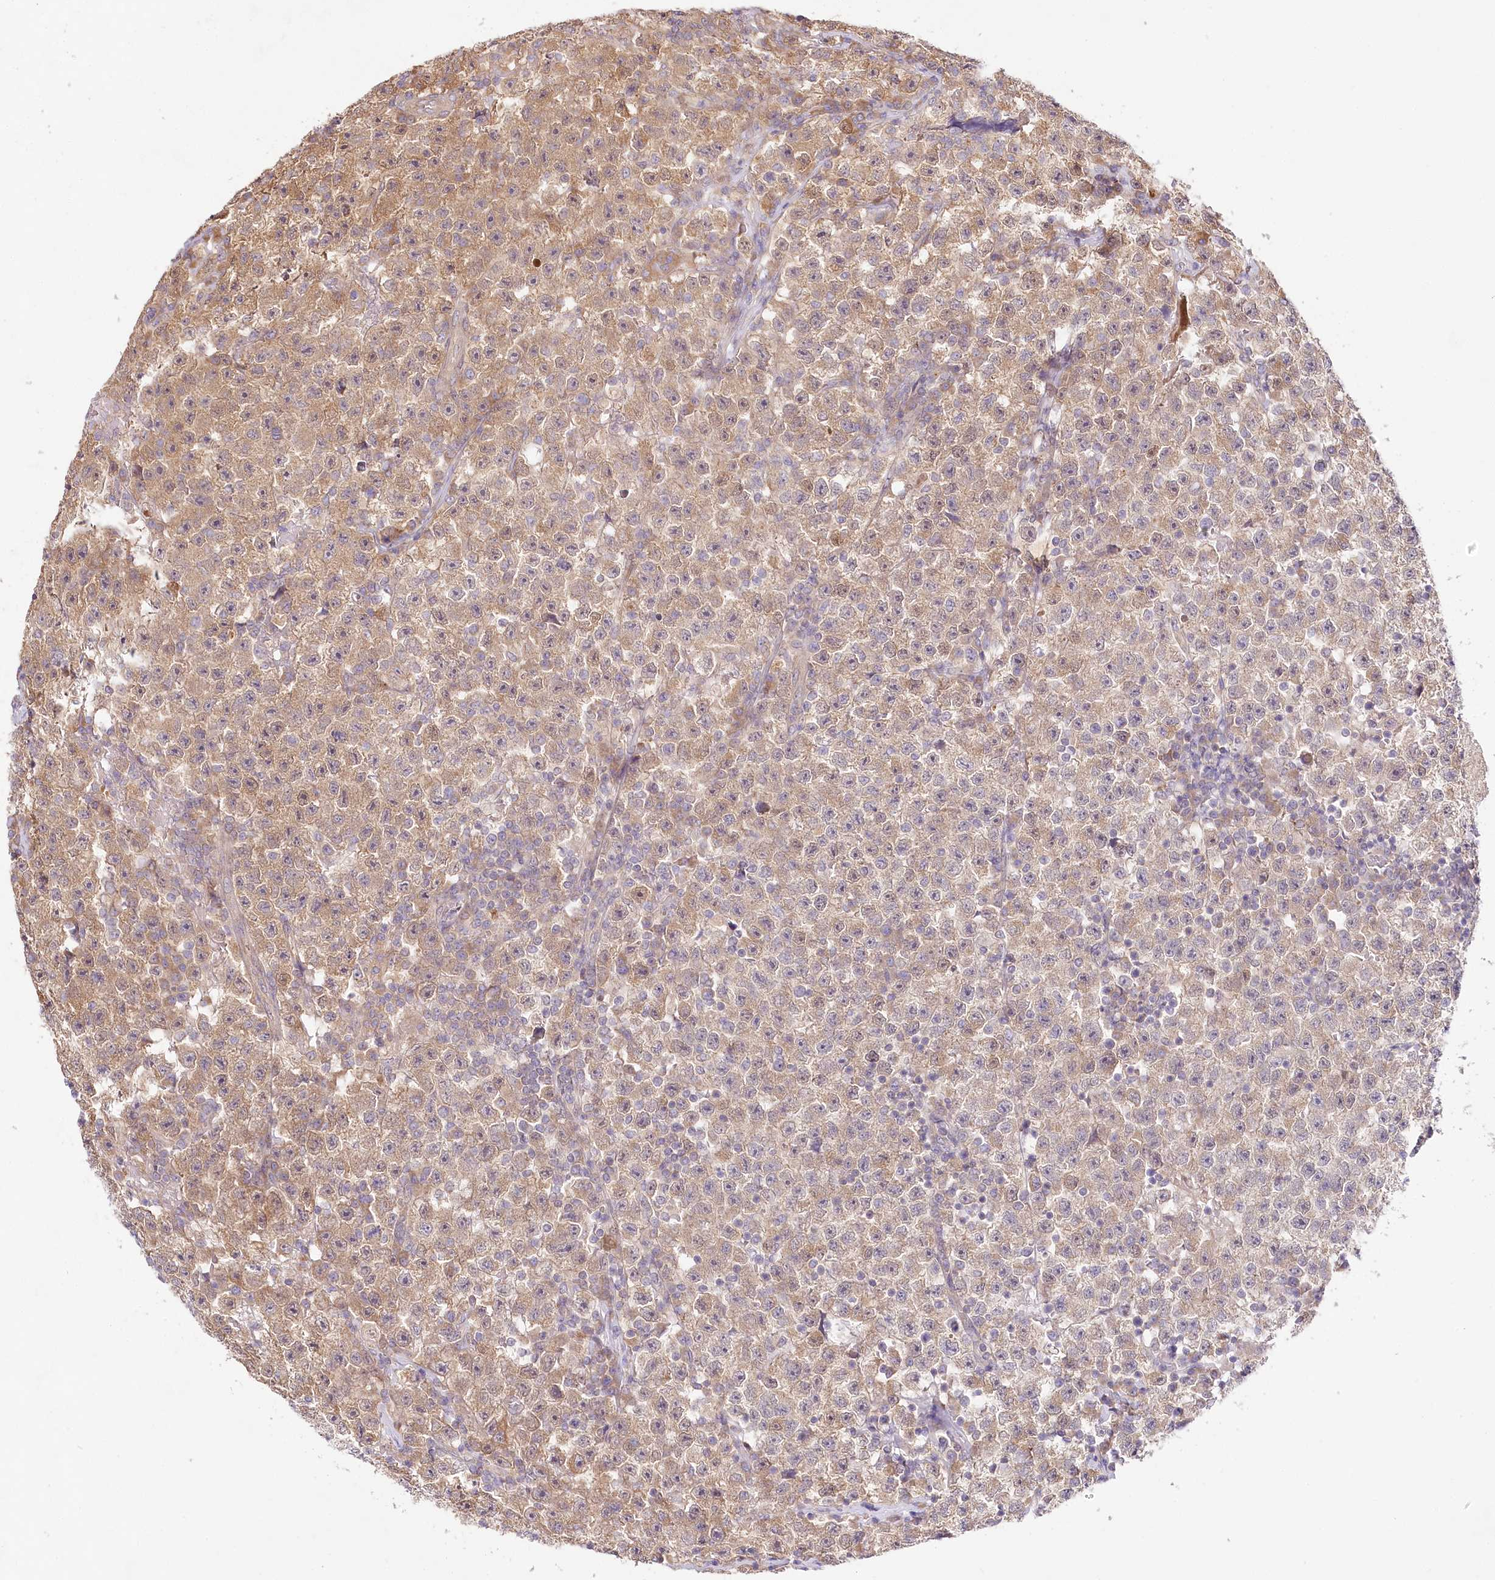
{"staining": {"intensity": "weak", "quantity": ">75%", "location": "cytoplasmic/membranous"}, "tissue": "testis cancer", "cell_type": "Tumor cells", "image_type": "cancer", "snomed": [{"axis": "morphology", "description": "Seminoma, NOS"}, {"axis": "topography", "description": "Testis"}], "caption": "Tumor cells display low levels of weak cytoplasmic/membranous positivity in approximately >75% of cells in human seminoma (testis).", "gene": "PYROXD1", "patient": {"sex": "male", "age": 22}}